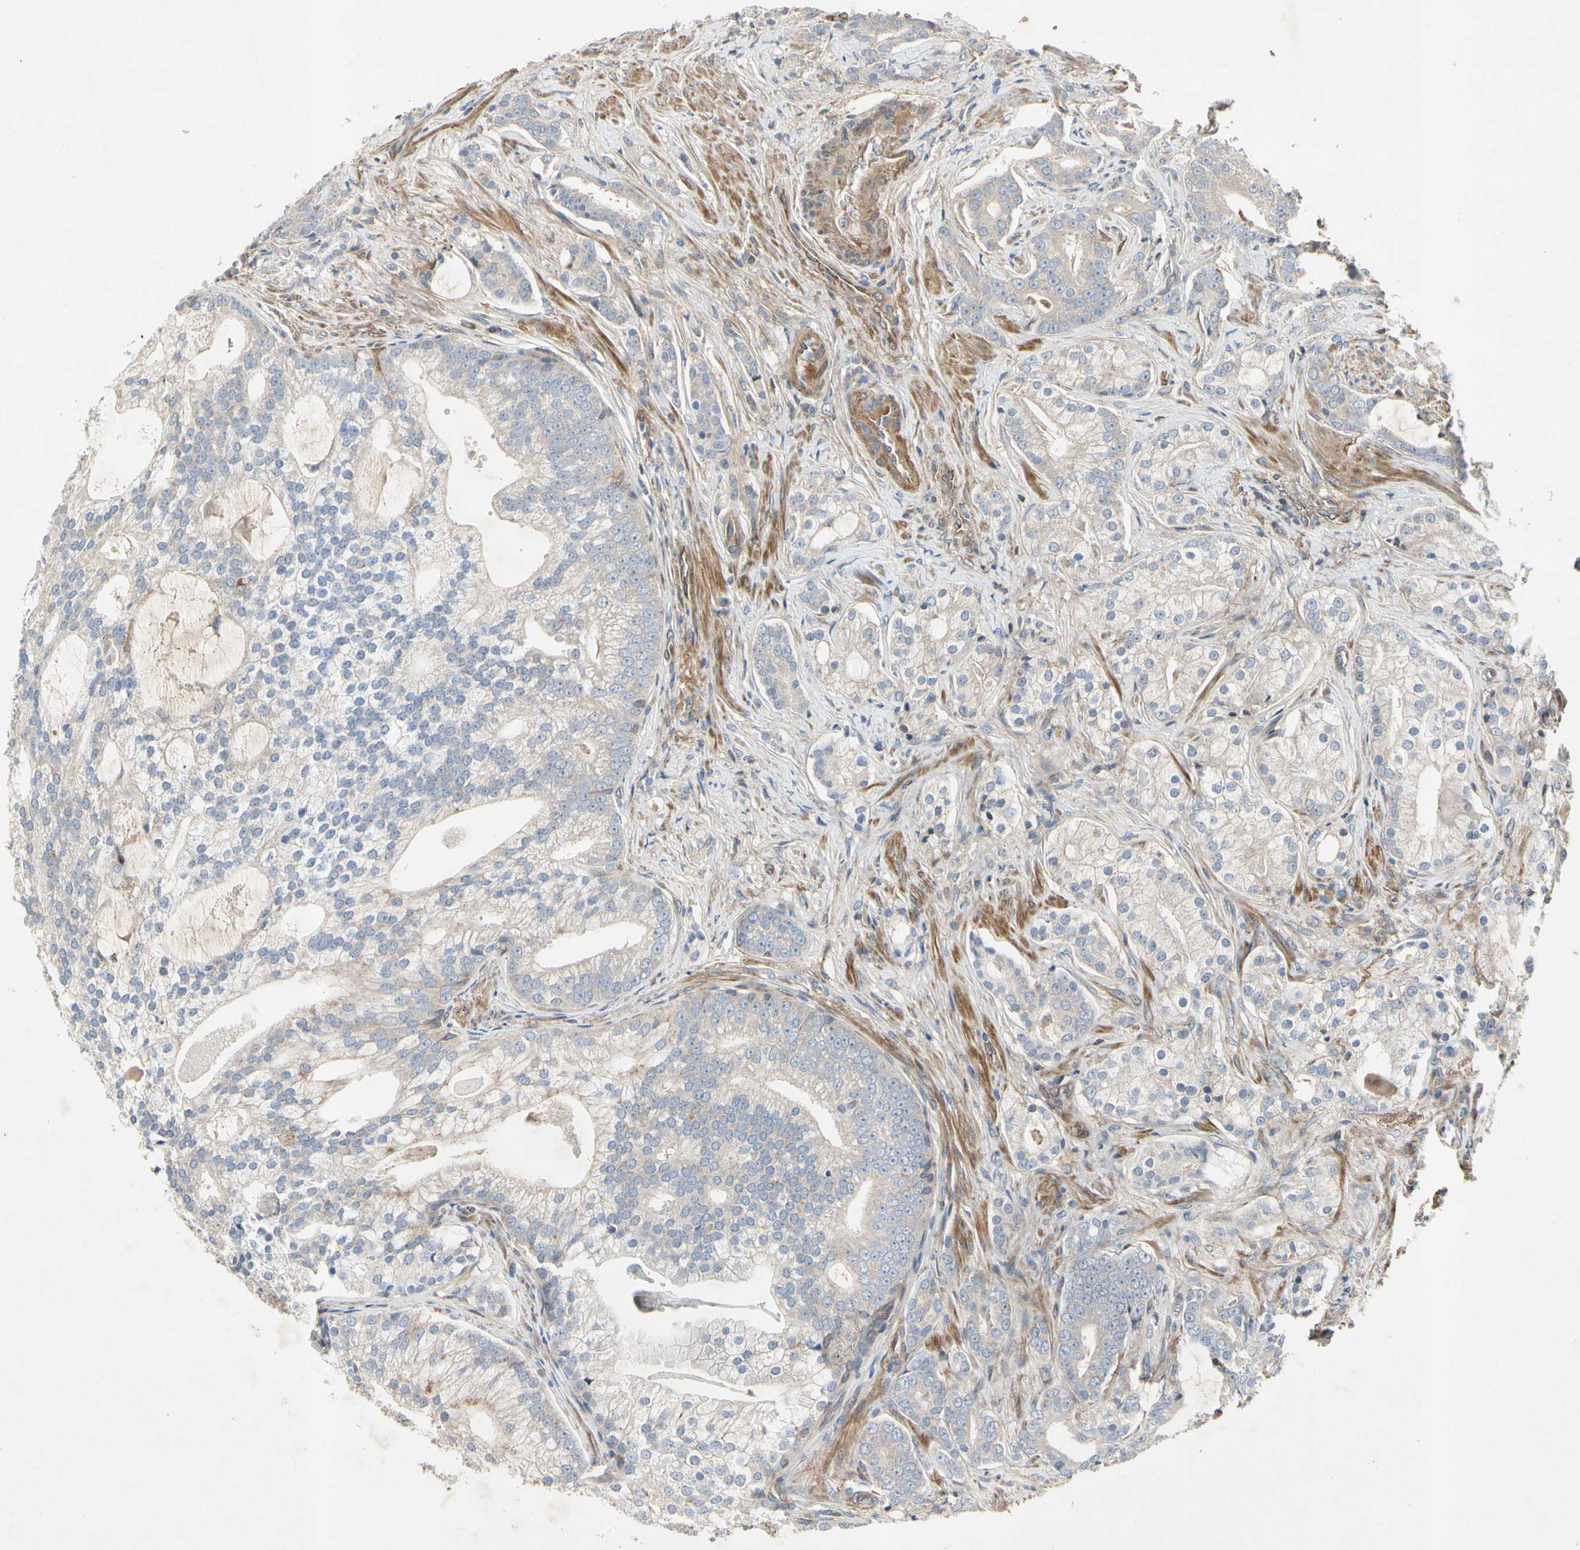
{"staining": {"intensity": "weak", "quantity": "25%-75%", "location": "cytoplasmic/membranous"}, "tissue": "prostate cancer", "cell_type": "Tumor cells", "image_type": "cancer", "snomed": [{"axis": "morphology", "description": "Adenocarcinoma, Low grade"}, {"axis": "topography", "description": "Prostate"}], "caption": "Prostate cancer (low-grade adenocarcinoma) stained with a brown dye demonstrates weak cytoplasmic/membranous positive expression in about 25%-75% of tumor cells.", "gene": "CRTAC1", "patient": {"sex": "male", "age": 58}}